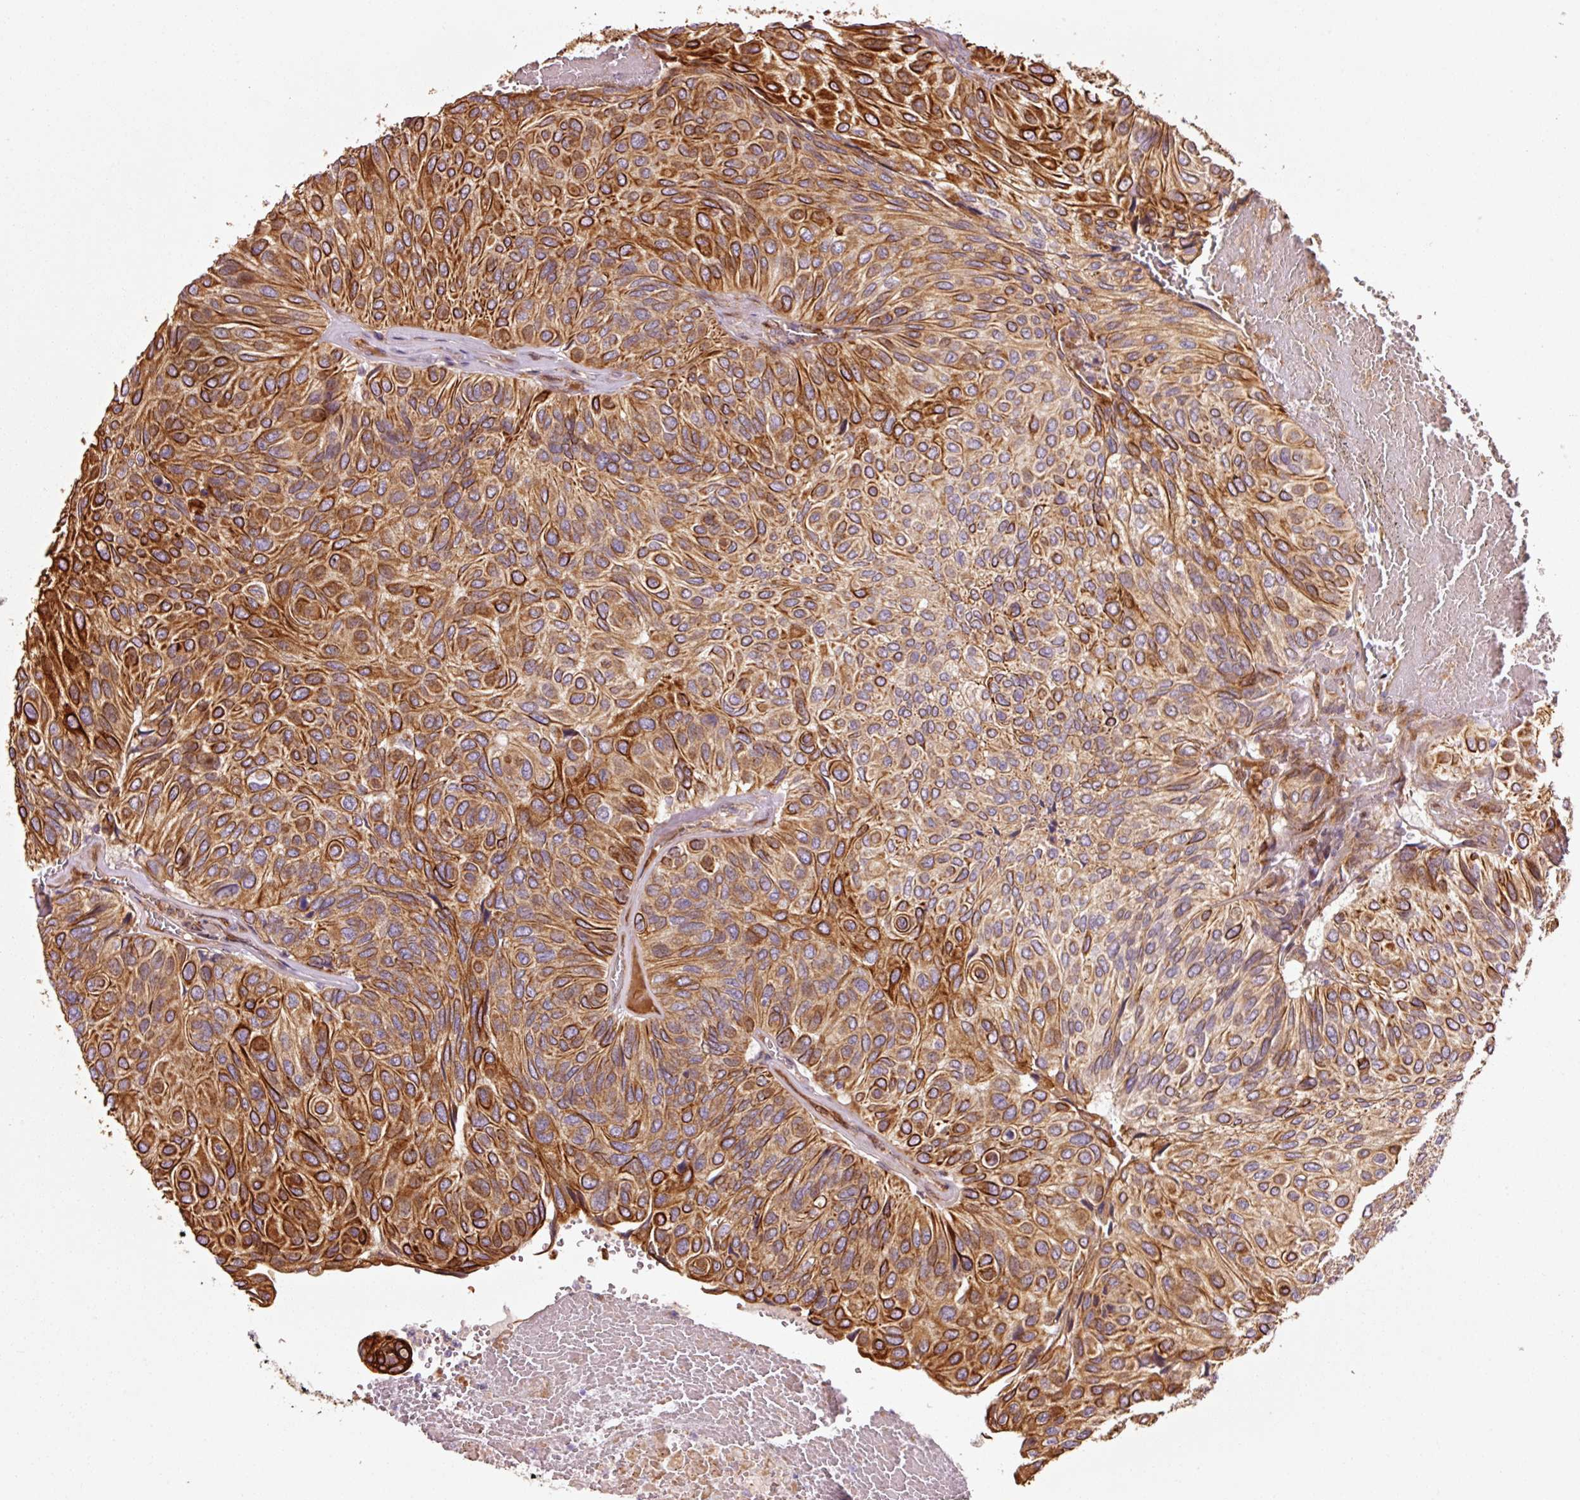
{"staining": {"intensity": "strong", "quantity": ">75%", "location": "cytoplasmic/membranous"}, "tissue": "urothelial cancer", "cell_type": "Tumor cells", "image_type": "cancer", "snomed": [{"axis": "morphology", "description": "Urothelial carcinoma, High grade"}, {"axis": "topography", "description": "Urinary bladder"}], "caption": "Tumor cells exhibit strong cytoplasmic/membranous expression in approximately >75% of cells in urothelial carcinoma (high-grade). Immunohistochemistry (ihc) stains the protein in brown and the nuclei are stained blue.", "gene": "ANKRD20A1", "patient": {"sex": "male", "age": 66}}